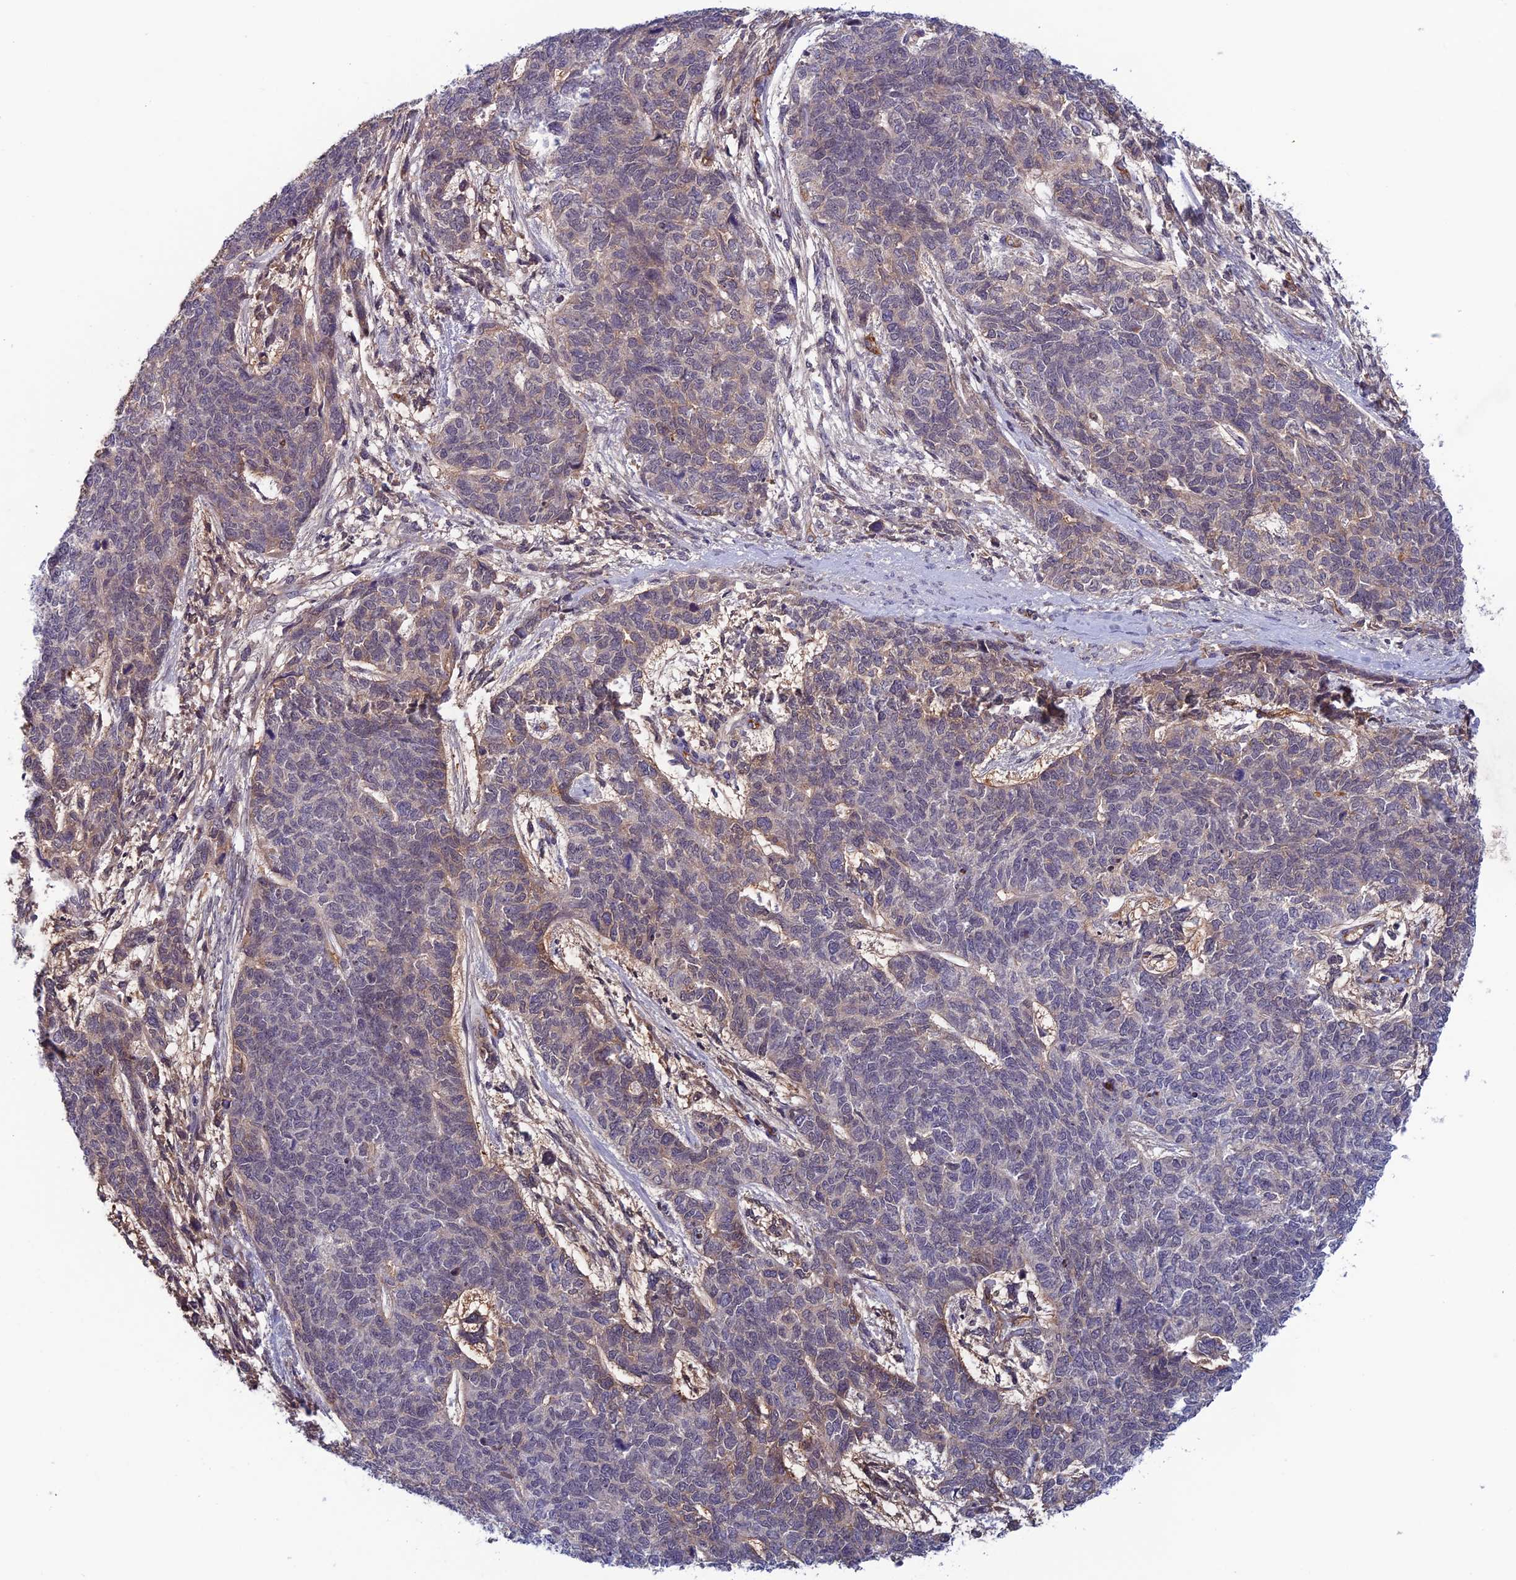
{"staining": {"intensity": "weak", "quantity": "<25%", "location": "cytoplasmic/membranous"}, "tissue": "cervical cancer", "cell_type": "Tumor cells", "image_type": "cancer", "snomed": [{"axis": "morphology", "description": "Squamous cell carcinoma, NOS"}, {"axis": "topography", "description": "Cervix"}], "caption": "IHC photomicrograph of neoplastic tissue: human cervical cancer stained with DAB (3,3'-diaminobenzidine) exhibits no significant protein expression in tumor cells.", "gene": "FKBPL", "patient": {"sex": "female", "age": 63}}